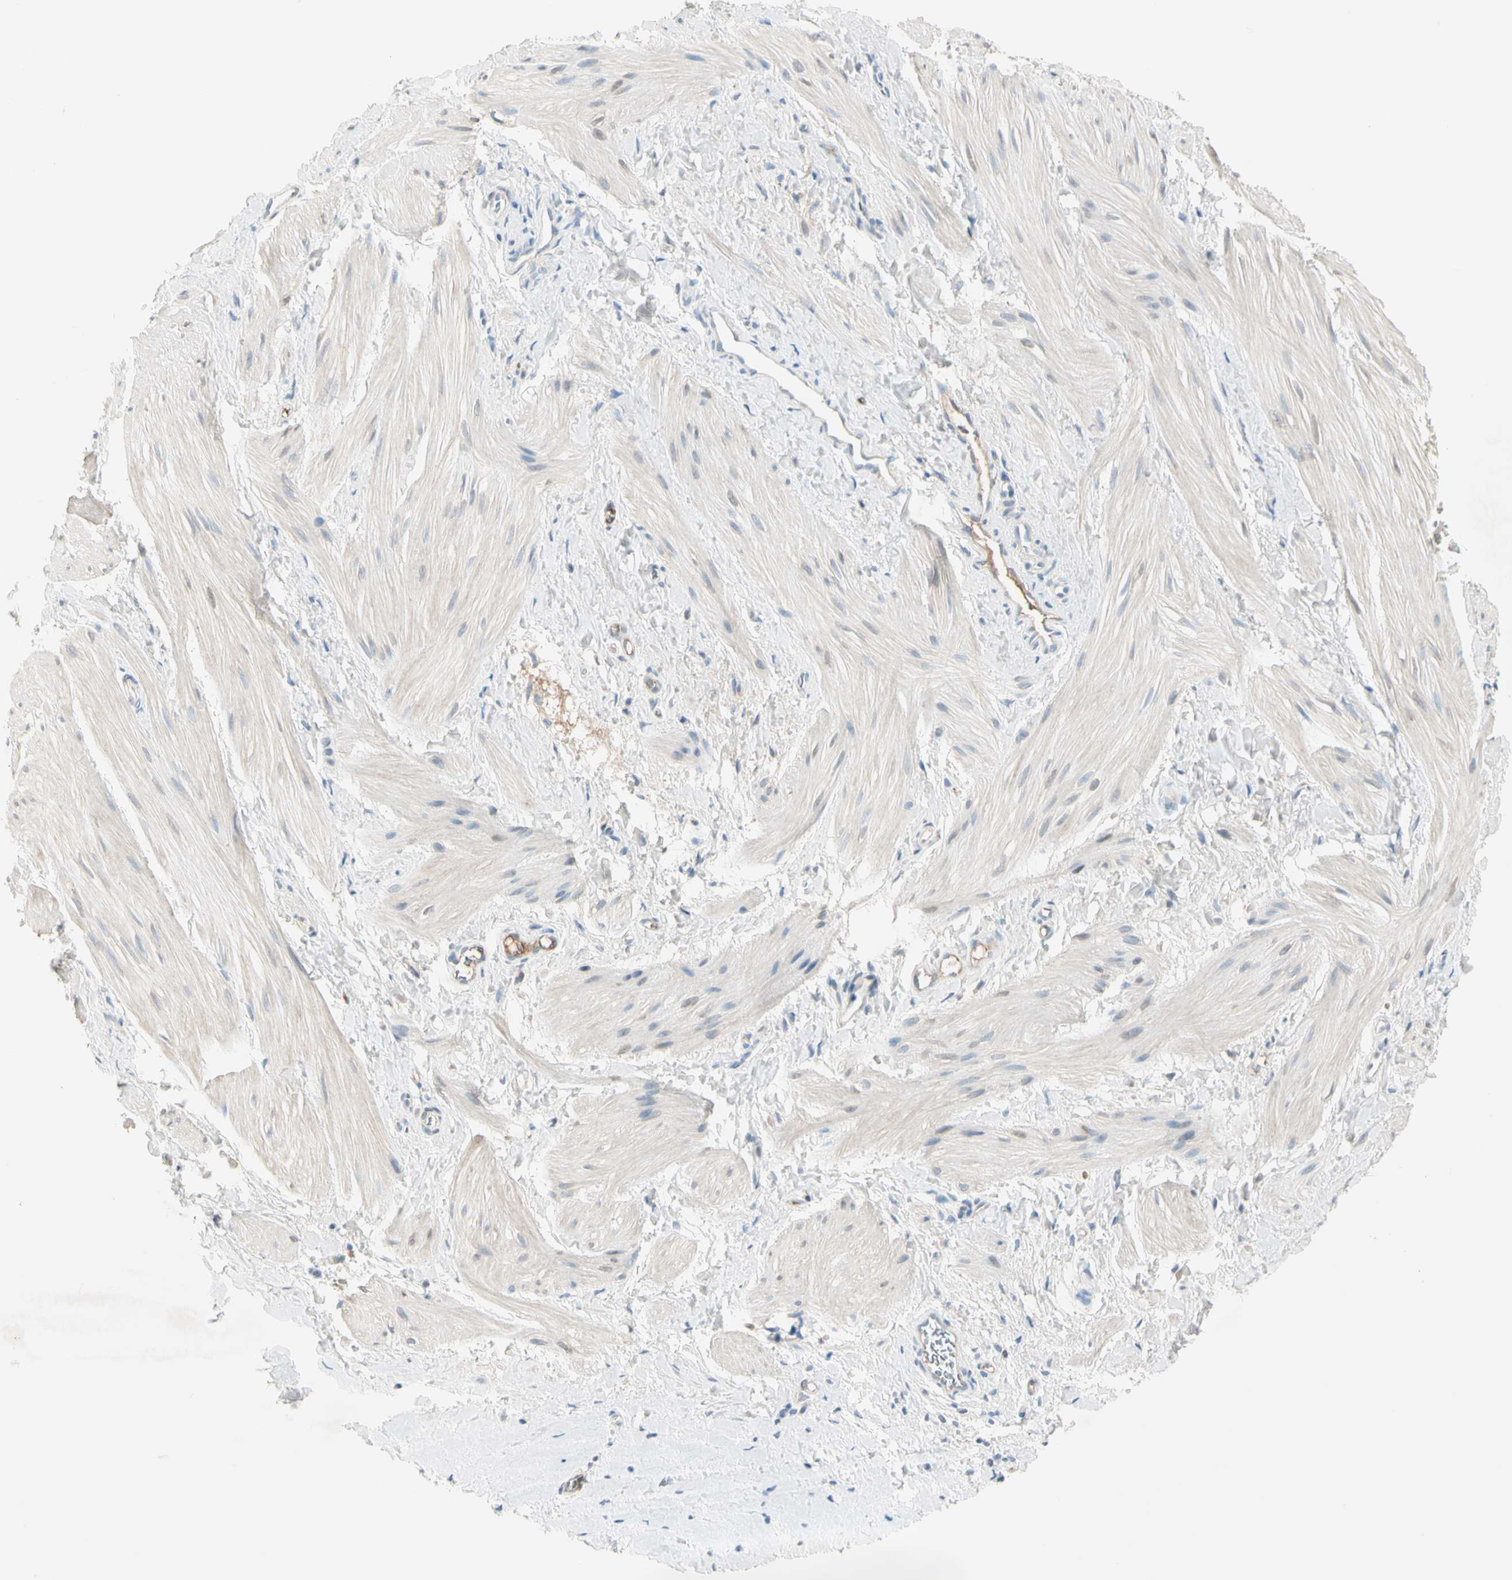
{"staining": {"intensity": "negative", "quantity": "none", "location": "none"}, "tissue": "smooth muscle", "cell_type": "Smooth muscle cells", "image_type": "normal", "snomed": [{"axis": "morphology", "description": "Normal tissue, NOS"}, {"axis": "topography", "description": "Smooth muscle"}], "caption": "Smooth muscle stained for a protein using immunohistochemistry exhibits no positivity smooth muscle cells.", "gene": "SERPIND1", "patient": {"sex": "male", "age": 16}}